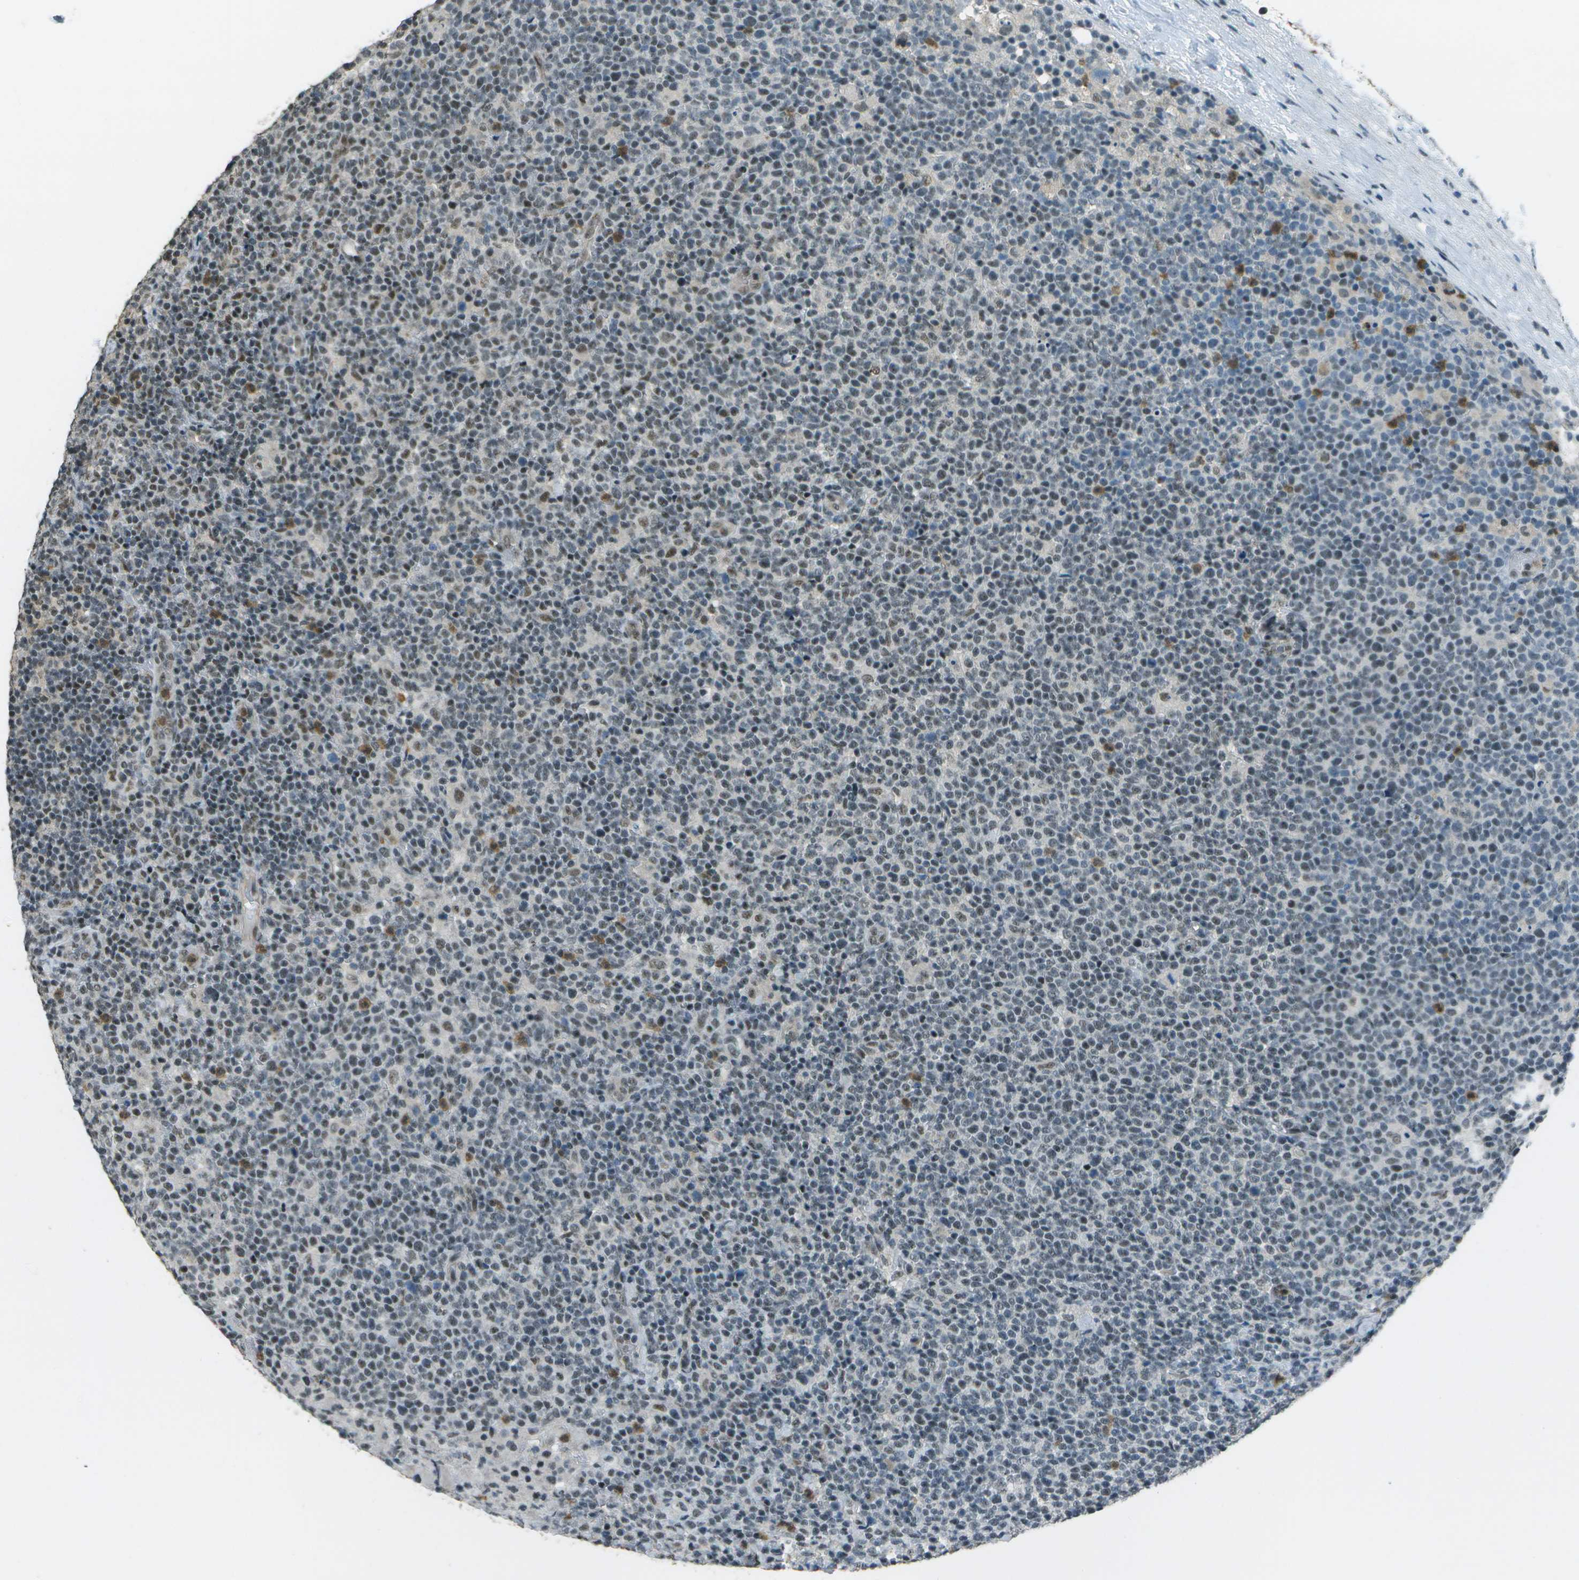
{"staining": {"intensity": "weak", "quantity": "25%-75%", "location": "nuclear"}, "tissue": "lymphoma", "cell_type": "Tumor cells", "image_type": "cancer", "snomed": [{"axis": "morphology", "description": "Malignant lymphoma, non-Hodgkin's type, High grade"}, {"axis": "topography", "description": "Lymph node"}], "caption": "Immunohistochemical staining of malignant lymphoma, non-Hodgkin's type (high-grade) exhibits weak nuclear protein staining in about 25%-75% of tumor cells.", "gene": "DEPDC1", "patient": {"sex": "male", "age": 61}}